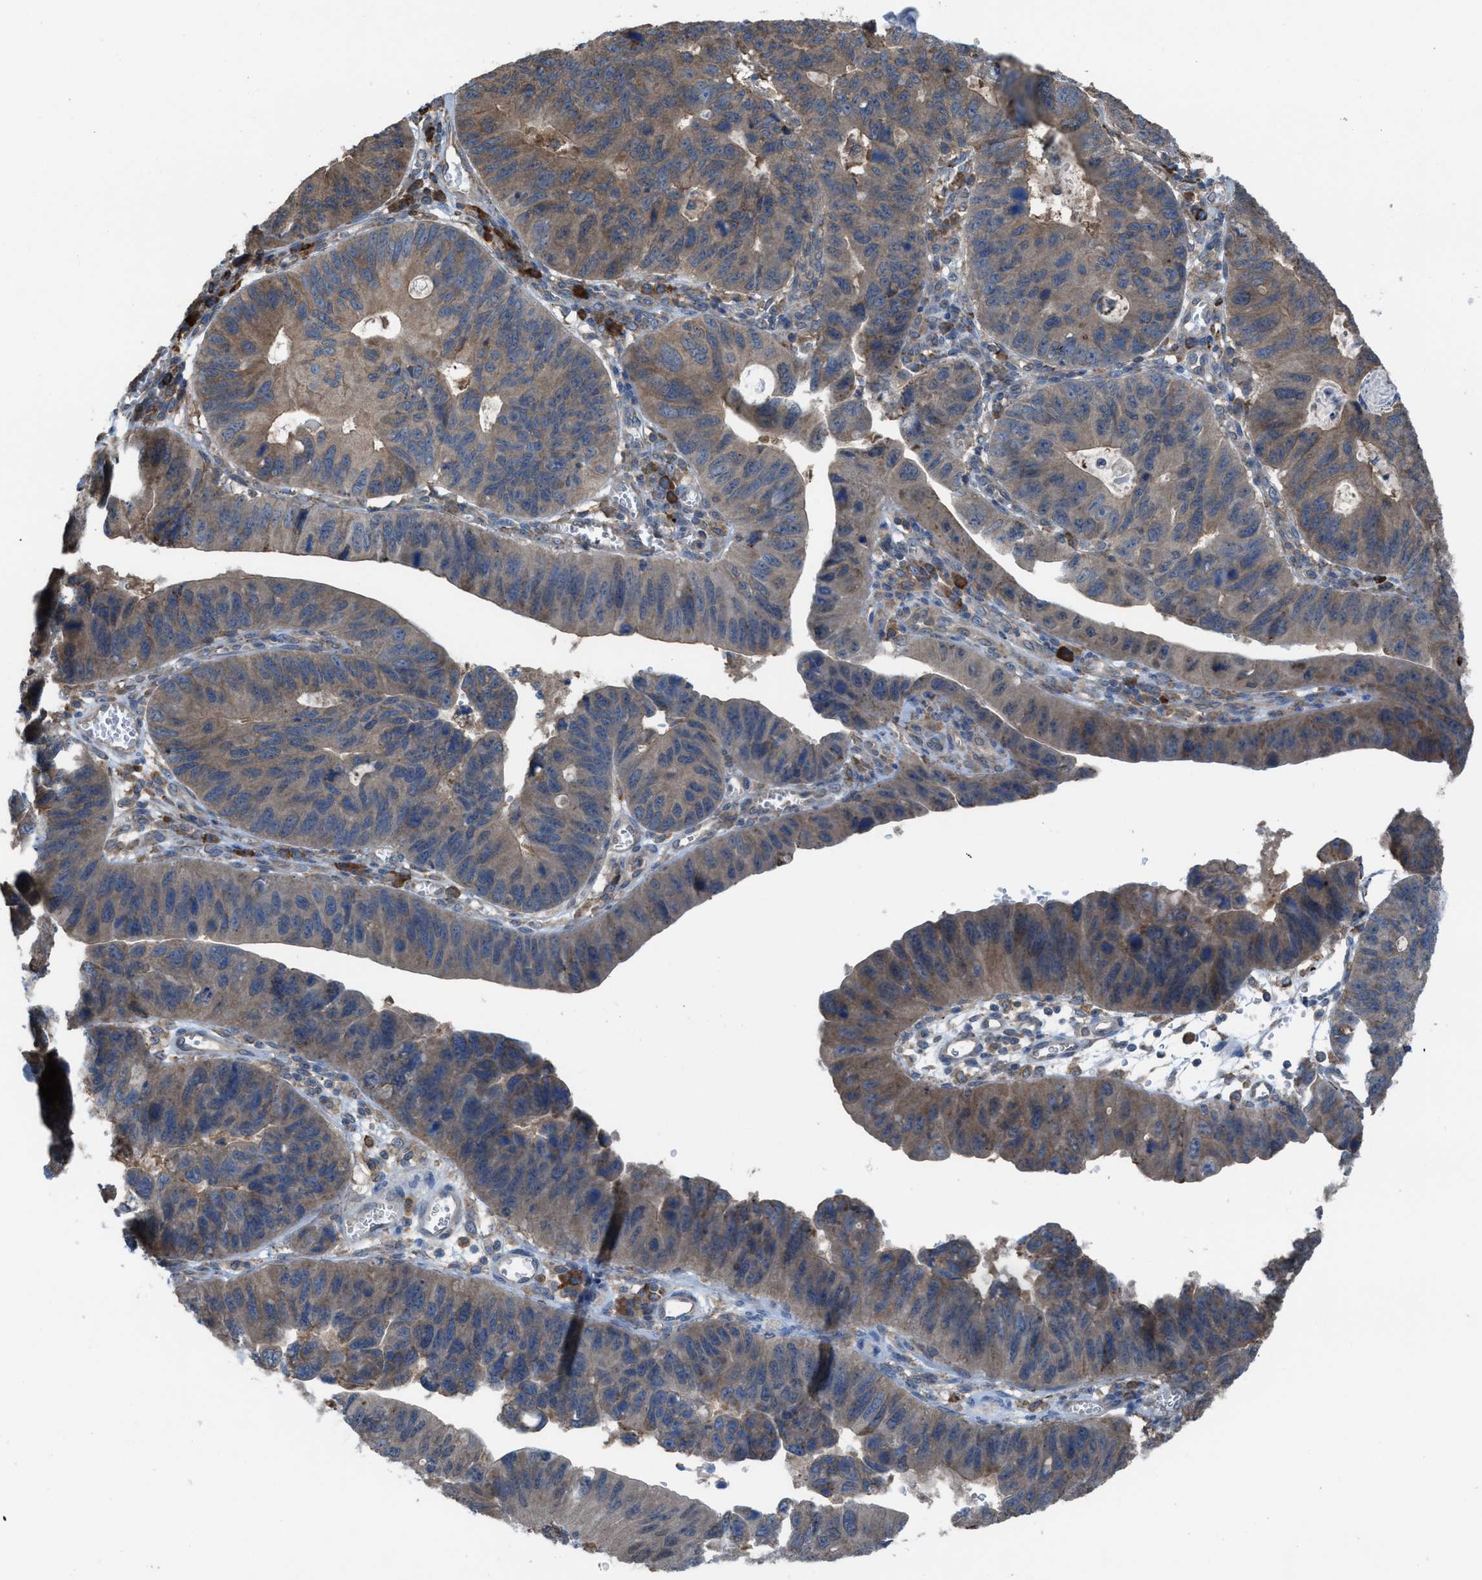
{"staining": {"intensity": "moderate", "quantity": "25%-75%", "location": "cytoplasmic/membranous"}, "tissue": "stomach cancer", "cell_type": "Tumor cells", "image_type": "cancer", "snomed": [{"axis": "morphology", "description": "Adenocarcinoma, NOS"}, {"axis": "topography", "description": "Stomach"}], "caption": "A brown stain shows moderate cytoplasmic/membranous positivity of a protein in stomach adenocarcinoma tumor cells. (Brightfield microscopy of DAB IHC at high magnification).", "gene": "PLAA", "patient": {"sex": "male", "age": 59}}